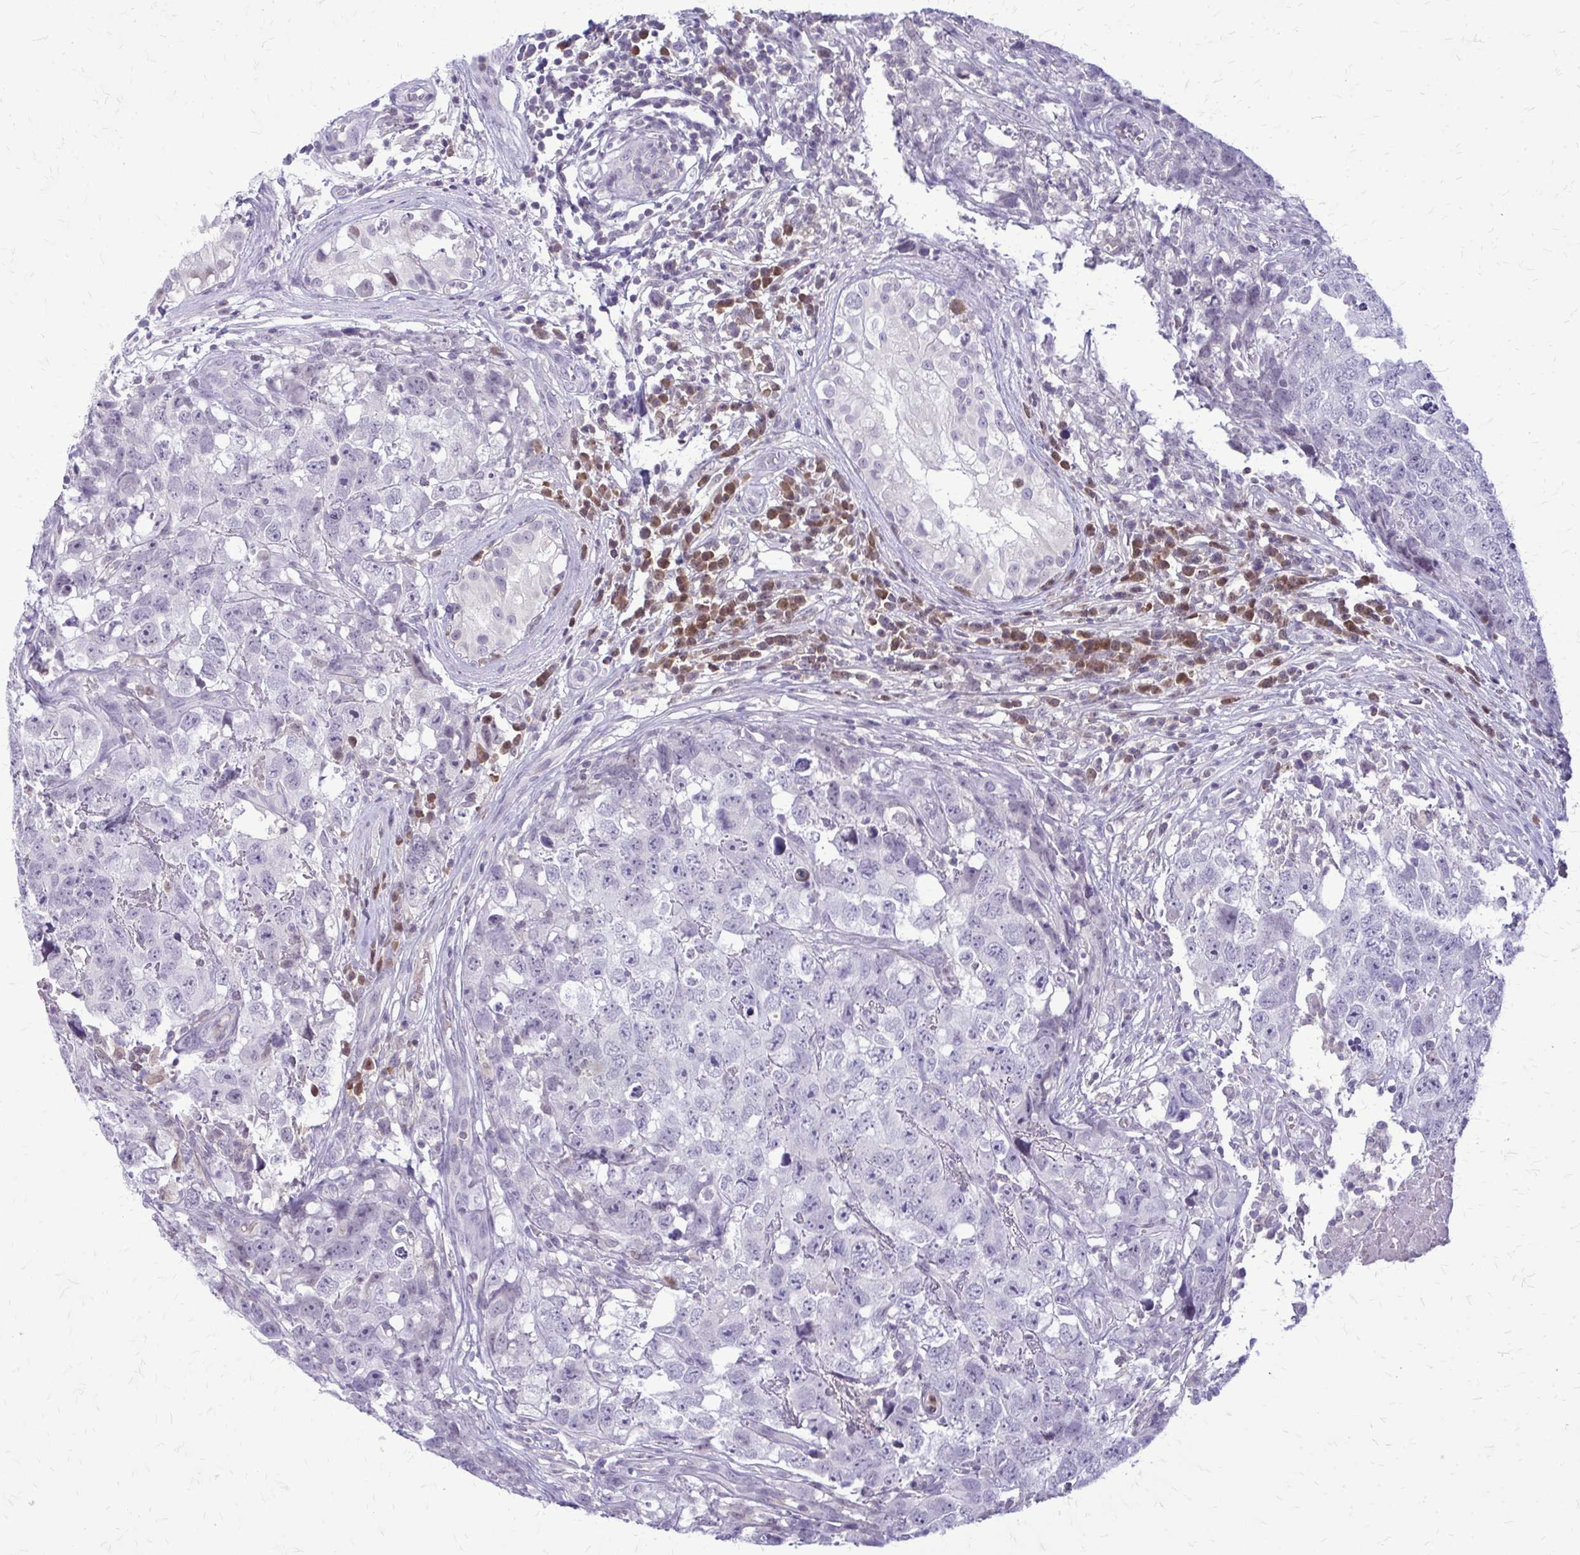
{"staining": {"intensity": "negative", "quantity": "none", "location": "none"}, "tissue": "testis cancer", "cell_type": "Tumor cells", "image_type": "cancer", "snomed": [{"axis": "morphology", "description": "Carcinoma, Embryonal, NOS"}, {"axis": "topography", "description": "Testis"}], "caption": "A high-resolution micrograph shows immunohistochemistry staining of testis cancer, which shows no significant expression in tumor cells. (DAB (3,3'-diaminobenzidine) IHC with hematoxylin counter stain).", "gene": "GLRX", "patient": {"sex": "male", "age": 22}}